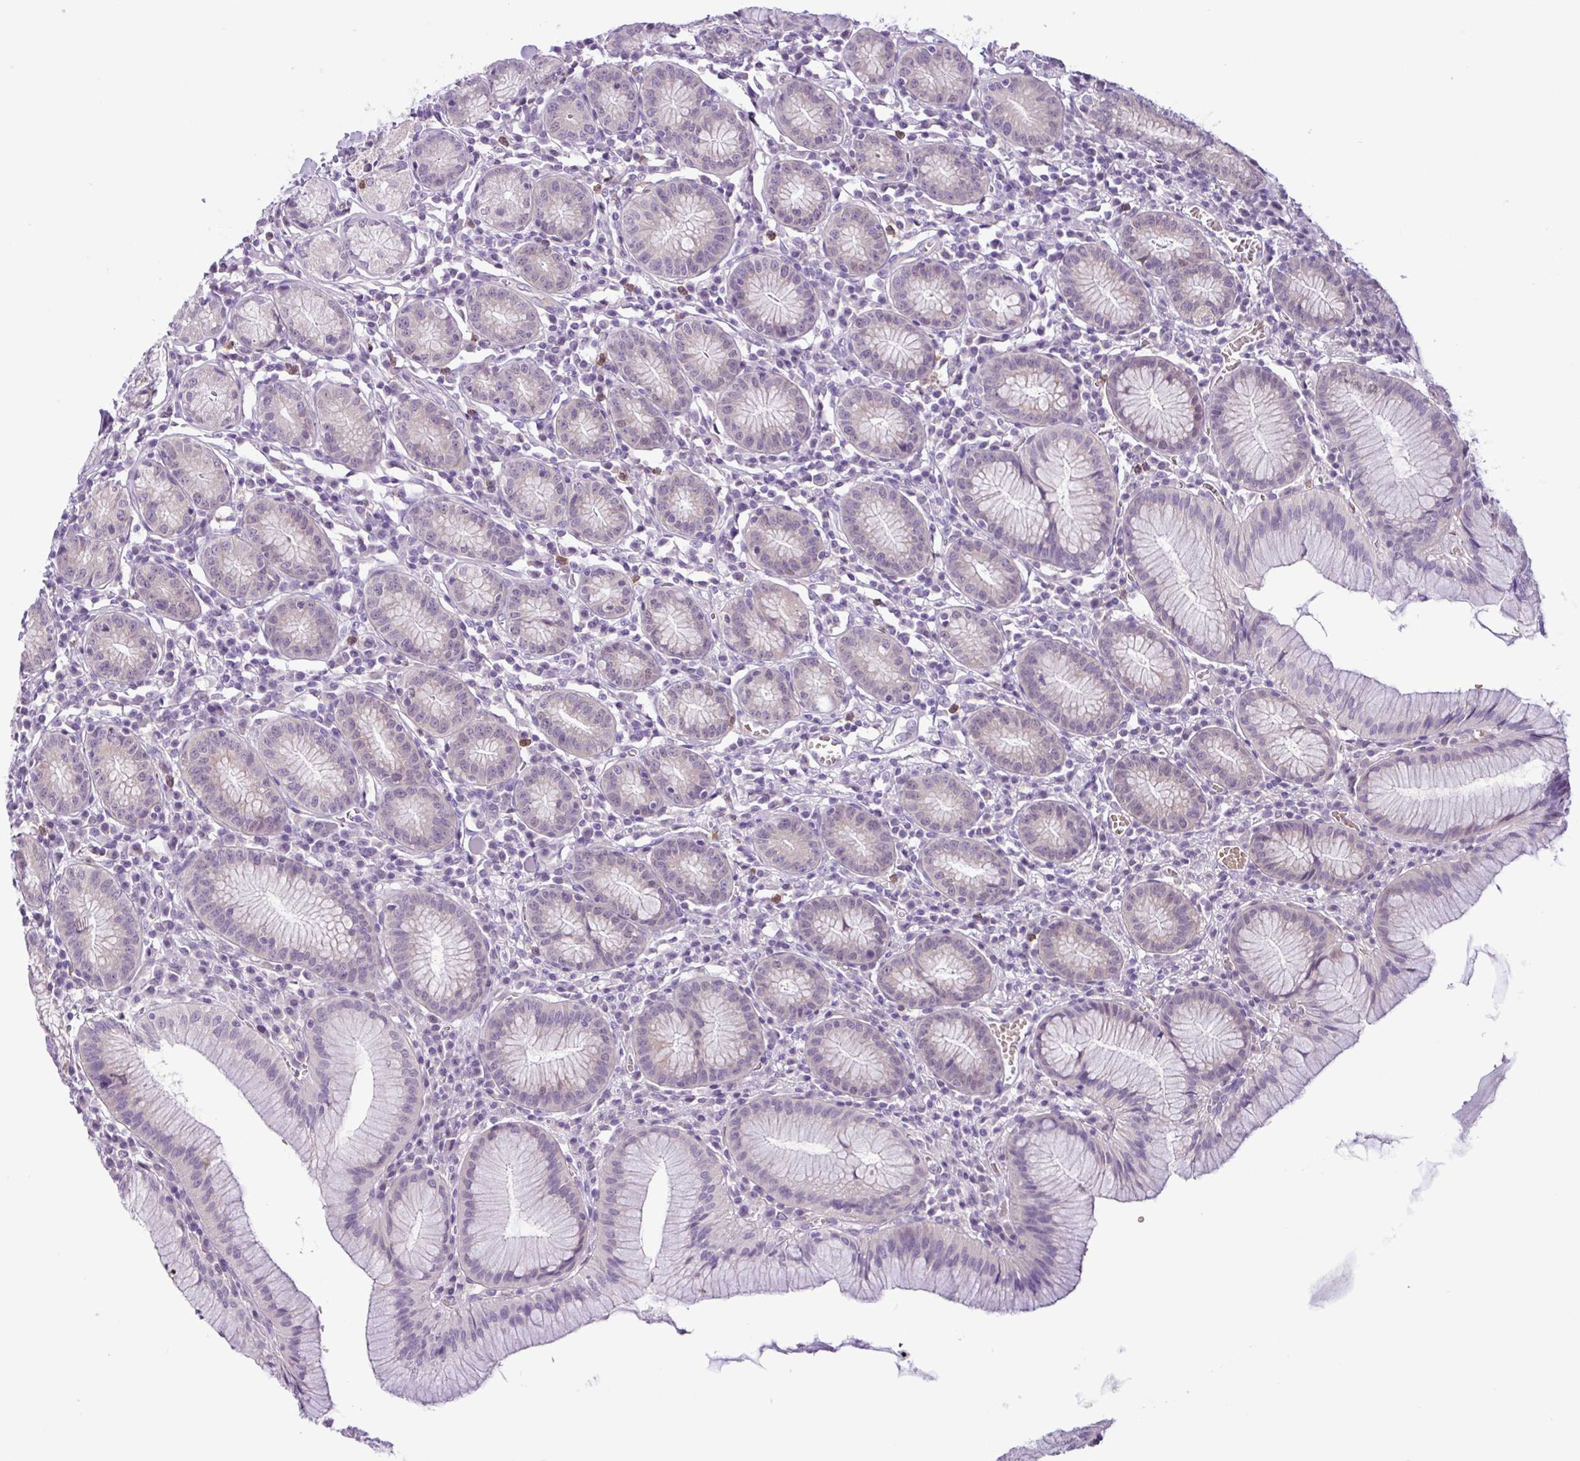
{"staining": {"intensity": "weak", "quantity": "<25%", "location": "cytoplasmic/membranous,nuclear"}, "tissue": "stomach", "cell_type": "Glandular cells", "image_type": "normal", "snomed": [{"axis": "morphology", "description": "Normal tissue, NOS"}, {"axis": "topography", "description": "Stomach"}], "caption": "Immunohistochemistry histopathology image of normal stomach stained for a protein (brown), which displays no staining in glandular cells. Nuclei are stained in blue.", "gene": "TONSL", "patient": {"sex": "male", "age": 55}}